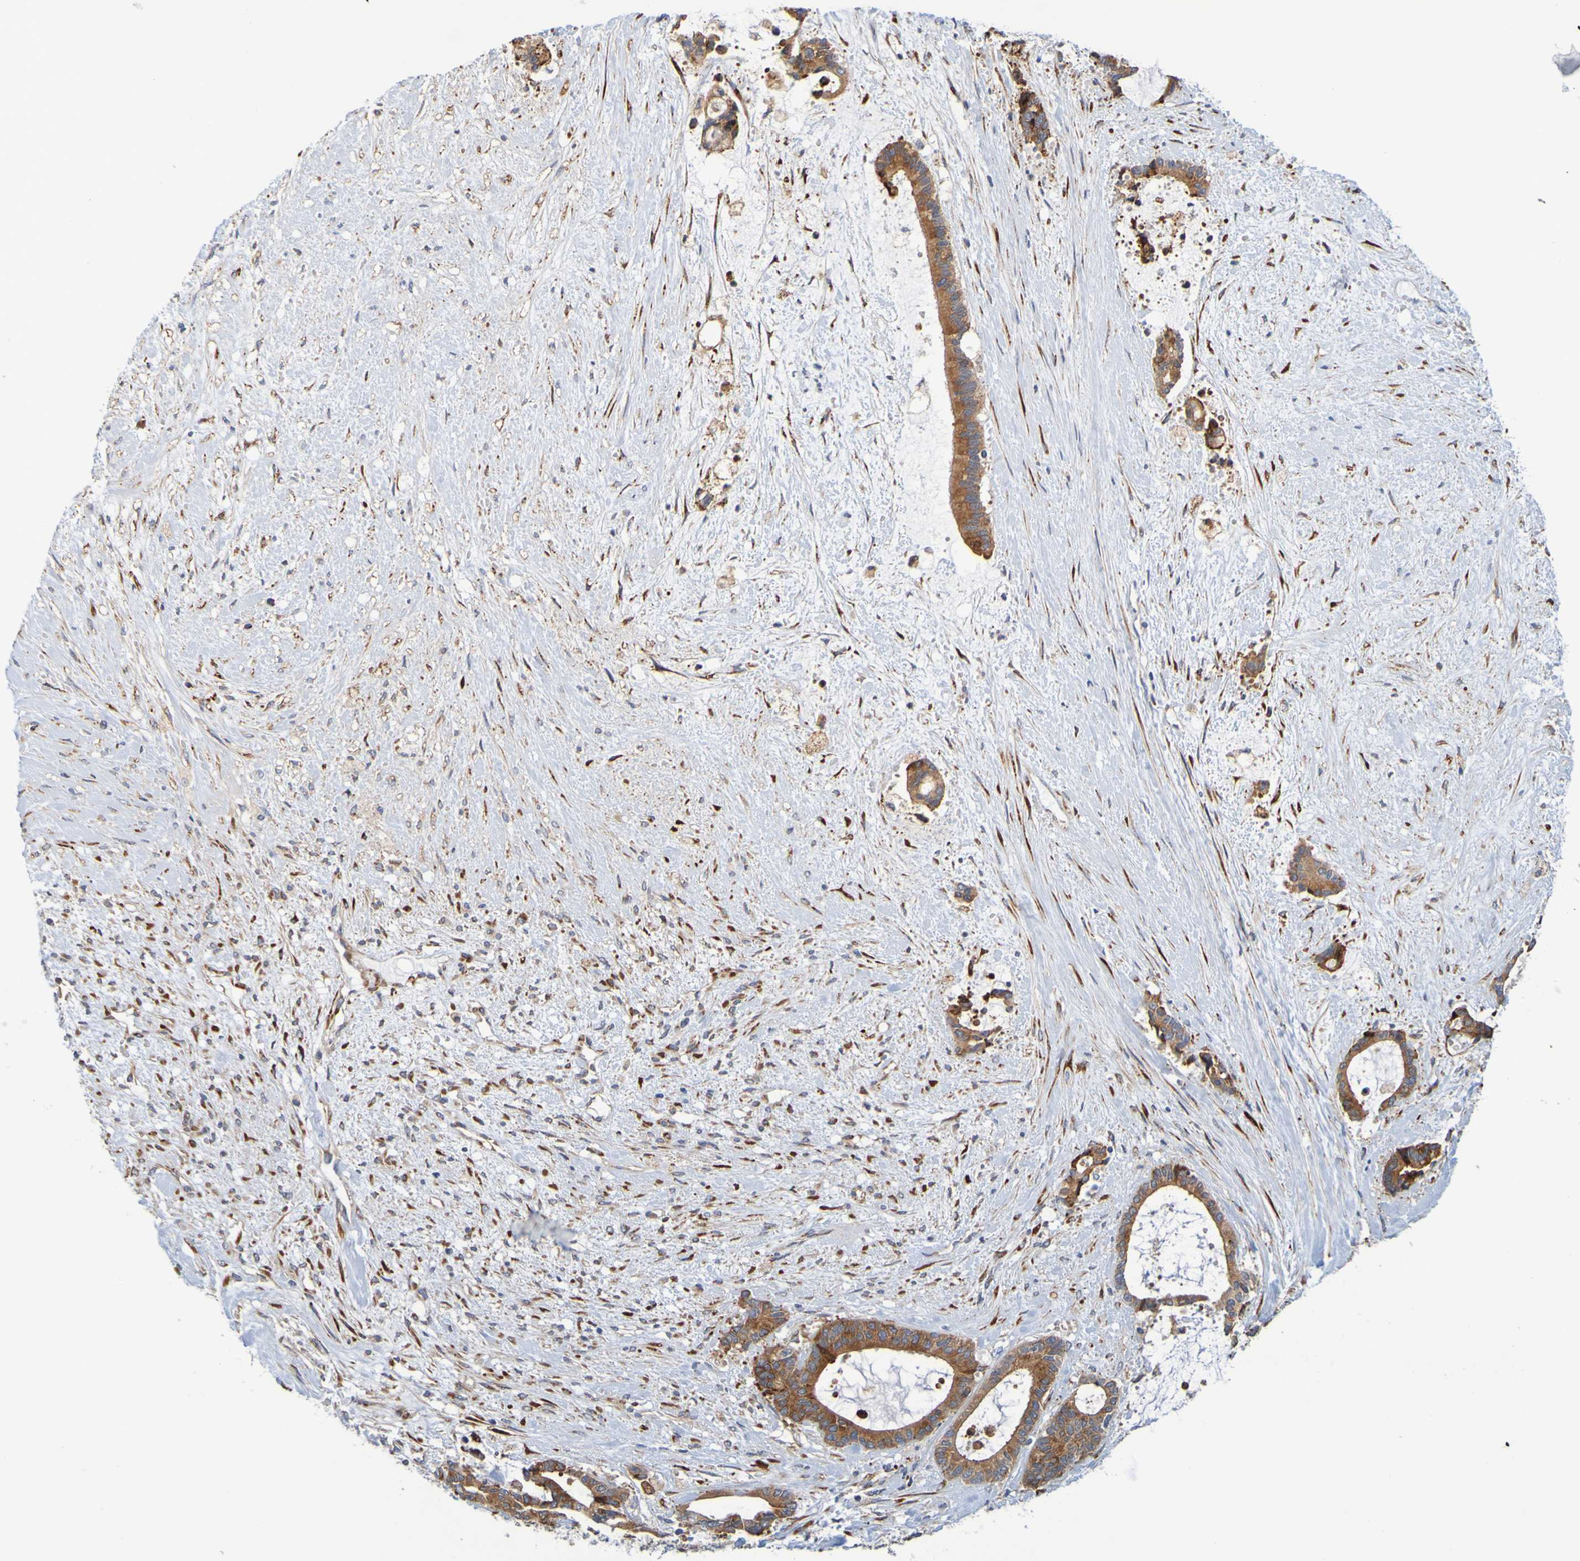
{"staining": {"intensity": "strong", "quantity": ">75%", "location": "cytoplasmic/membranous"}, "tissue": "liver cancer", "cell_type": "Tumor cells", "image_type": "cancer", "snomed": [{"axis": "morphology", "description": "Normal tissue, NOS"}, {"axis": "morphology", "description": "Cholangiocarcinoma"}, {"axis": "topography", "description": "Liver"}, {"axis": "topography", "description": "Peripheral nerve tissue"}], "caption": "Protein expression analysis of liver cancer (cholangiocarcinoma) shows strong cytoplasmic/membranous expression in about >75% of tumor cells.", "gene": "SIL1", "patient": {"sex": "female", "age": 73}}